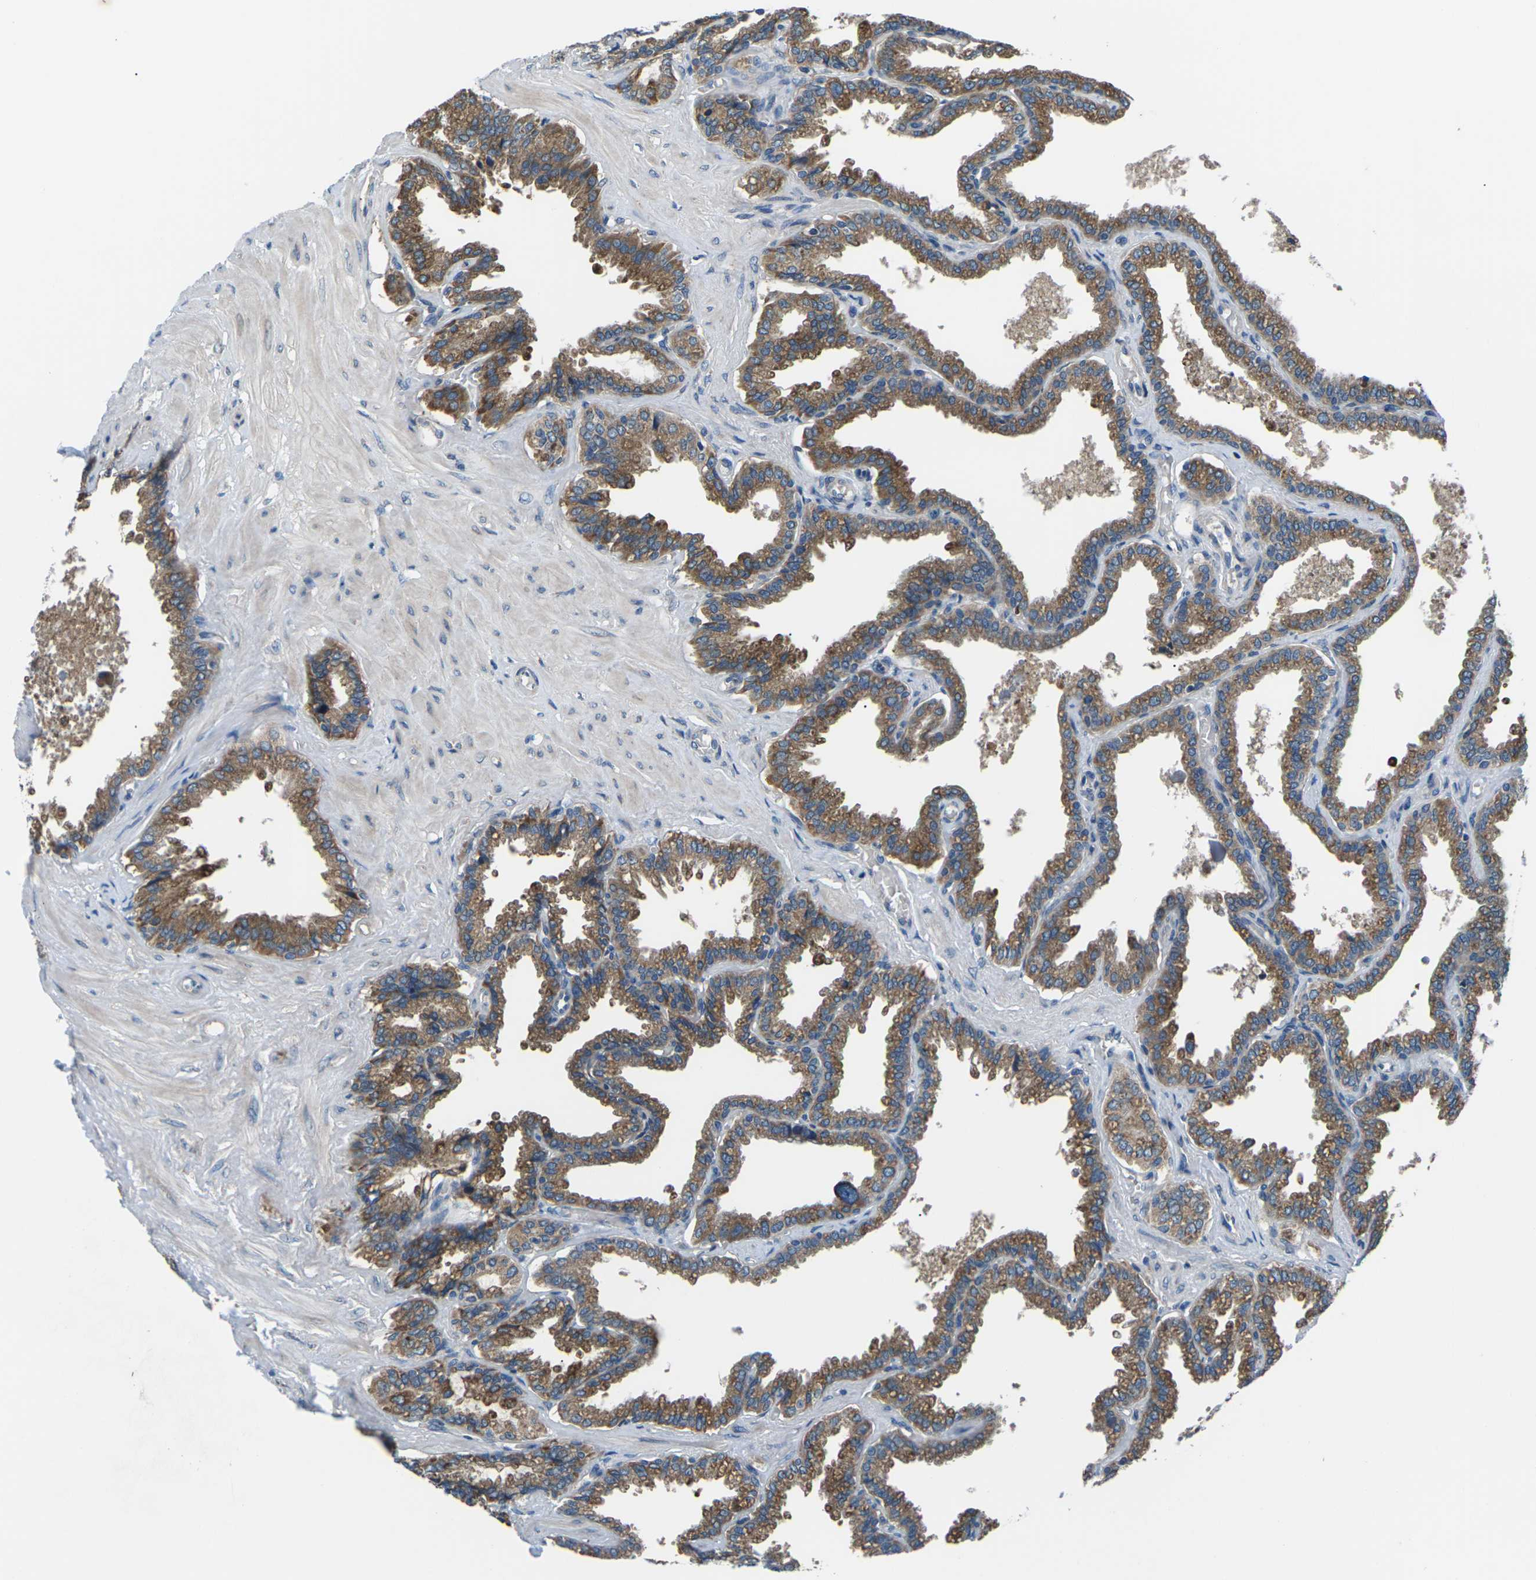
{"staining": {"intensity": "moderate", "quantity": ">75%", "location": "cytoplasmic/membranous"}, "tissue": "seminal vesicle", "cell_type": "Glandular cells", "image_type": "normal", "snomed": [{"axis": "morphology", "description": "Normal tissue, NOS"}, {"axis": "topography", "description": "Seminal veicle"}], "caption": "About >75% of glandular cells in unremarkable human seminal vesicle display moderate cytoplasmic/membranous protein staining as visualized by brown immunohistochemical staining.", "gene": "GABRP", "patient": {"sex": "male", "age": 46}}